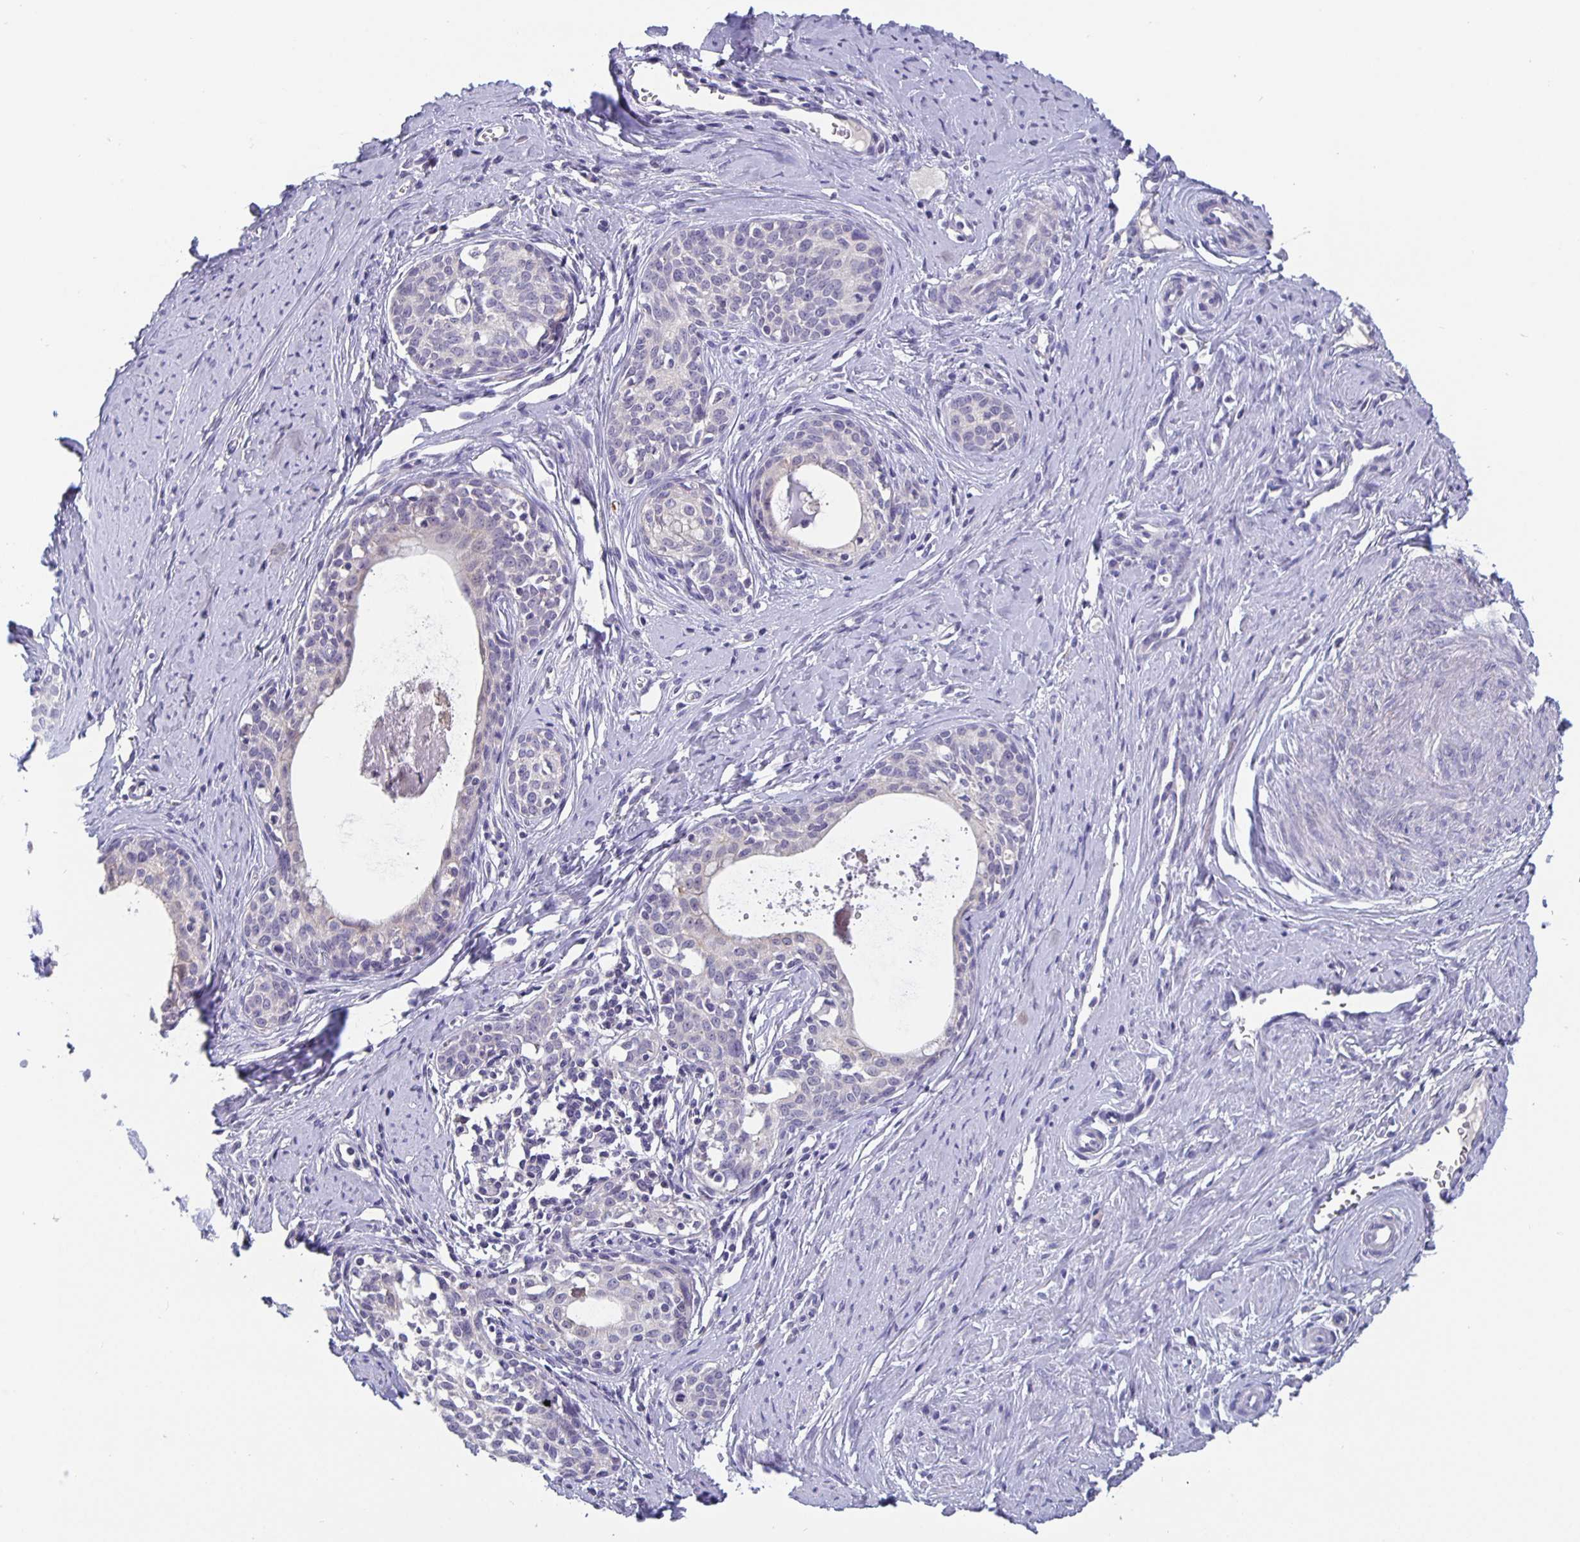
{"staining": {"intensity": "negative", "quantity": "none", "location": "none"}, "tissue": "cervical cancer", "cell_type": "Tumor cells", "image_type": "cancer", "snomed": [{"axis": "morphology", "description": "Squamous cell carcinoma, NOS"}, {"axis": "morphology", "description": "Adenocarcinoma, NOS"}, {"axis": "topography", "description": "Cervix"}], "caption": "Image shows no significant protein expression in tumor cells of adenocarcinoma (cervical).", "gene": "GDF15", "patient": {"sex": "female", "age": 52}}